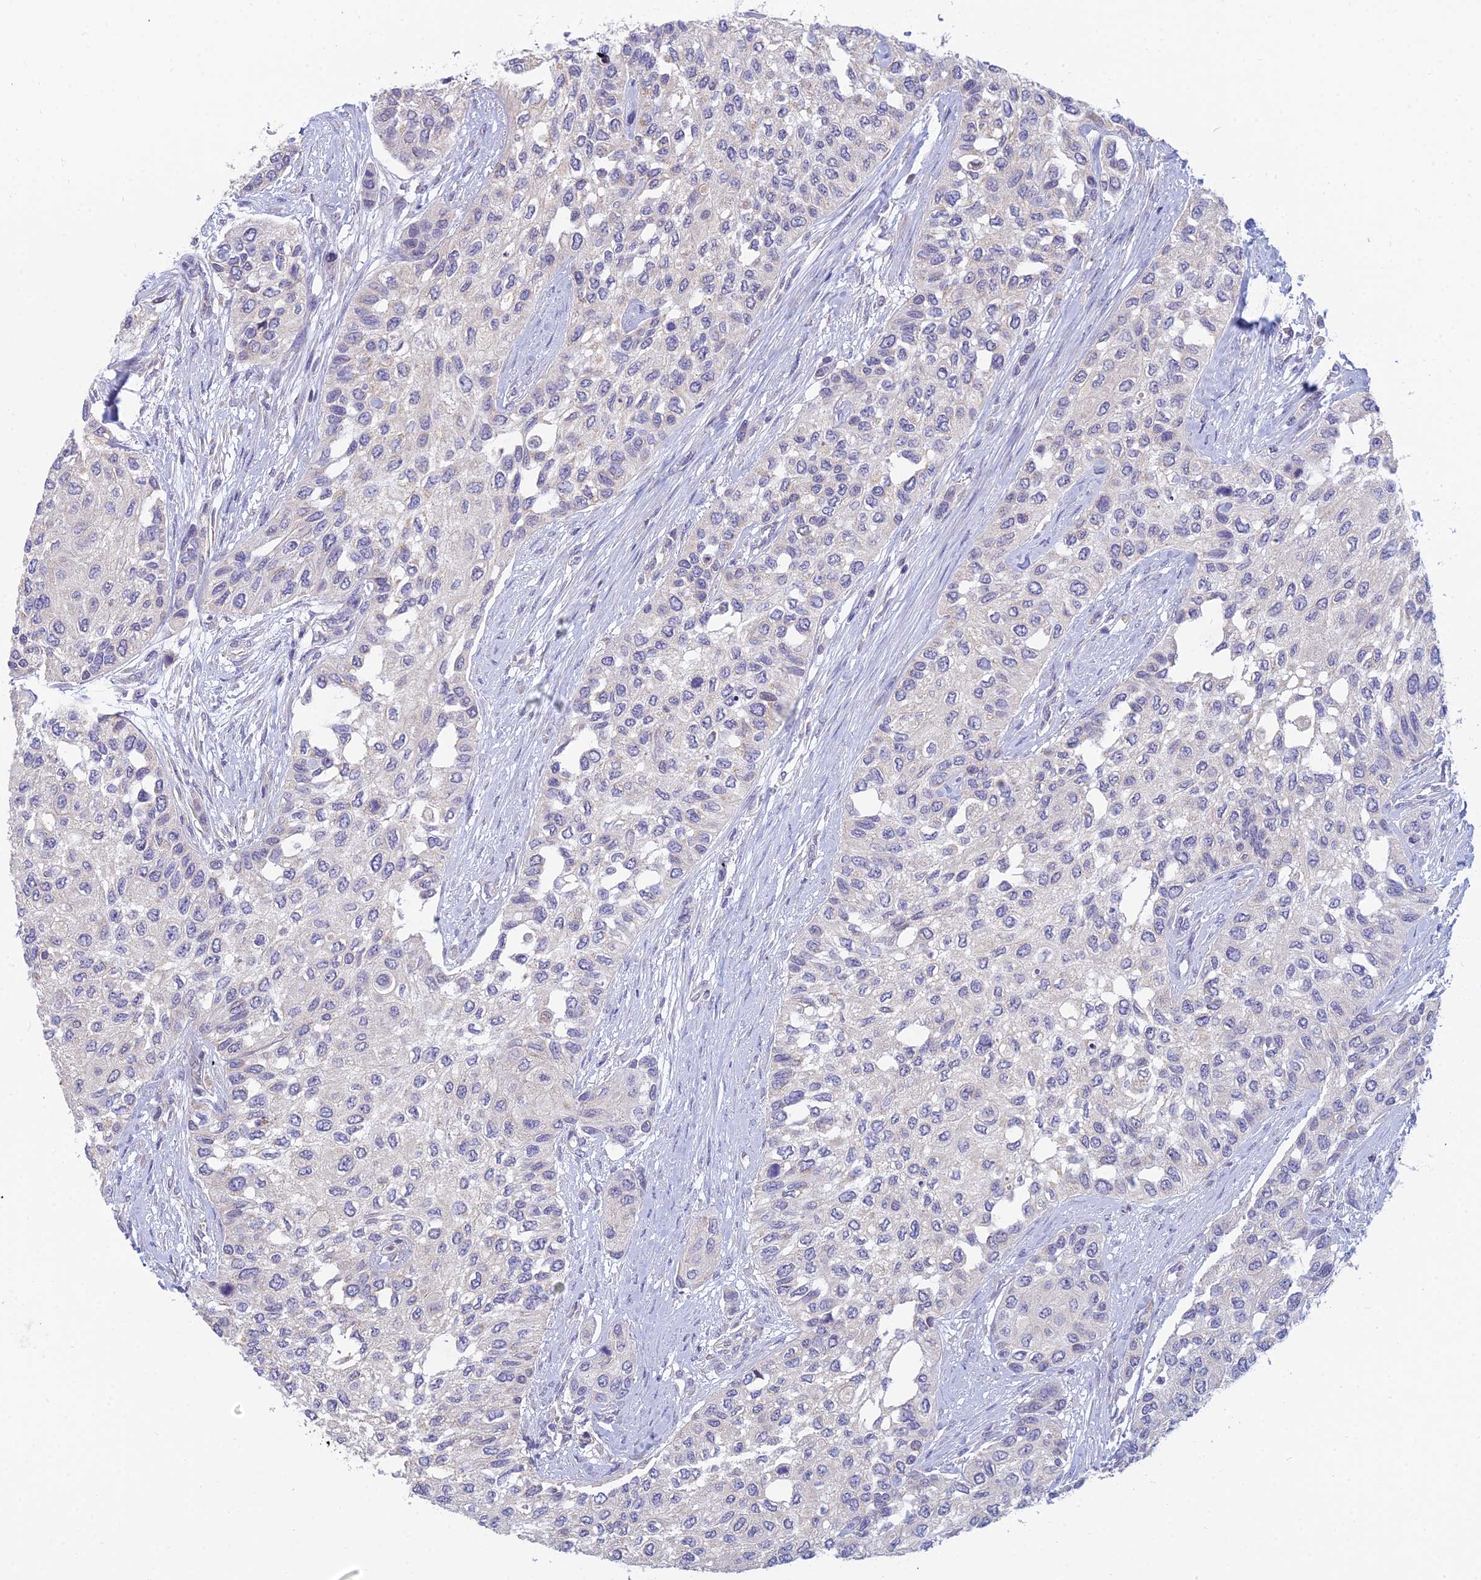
{"staining": {"intensity": "negative", "quantity": "none", "location": "none"}, "tissue": "urothelial cancer", "cell_type": "Tumor cells", "image_type": "cancer", "snomed": [{"axis": "morphology", "description": "Normal tissue, NOS"}, {"axis": "morphology", "description": "Urothelial carcinoma, High grade"}, {"axis": "topography", "description": "Vascular tissue"}, {"axis": "topography", "description": "Urinary bladder"}], "caption": "Tumor cells are negative for brown protein staining in urothelial cancer.", "gene": "CFAP206", "patient": {"sex": "female", "age": 56}}